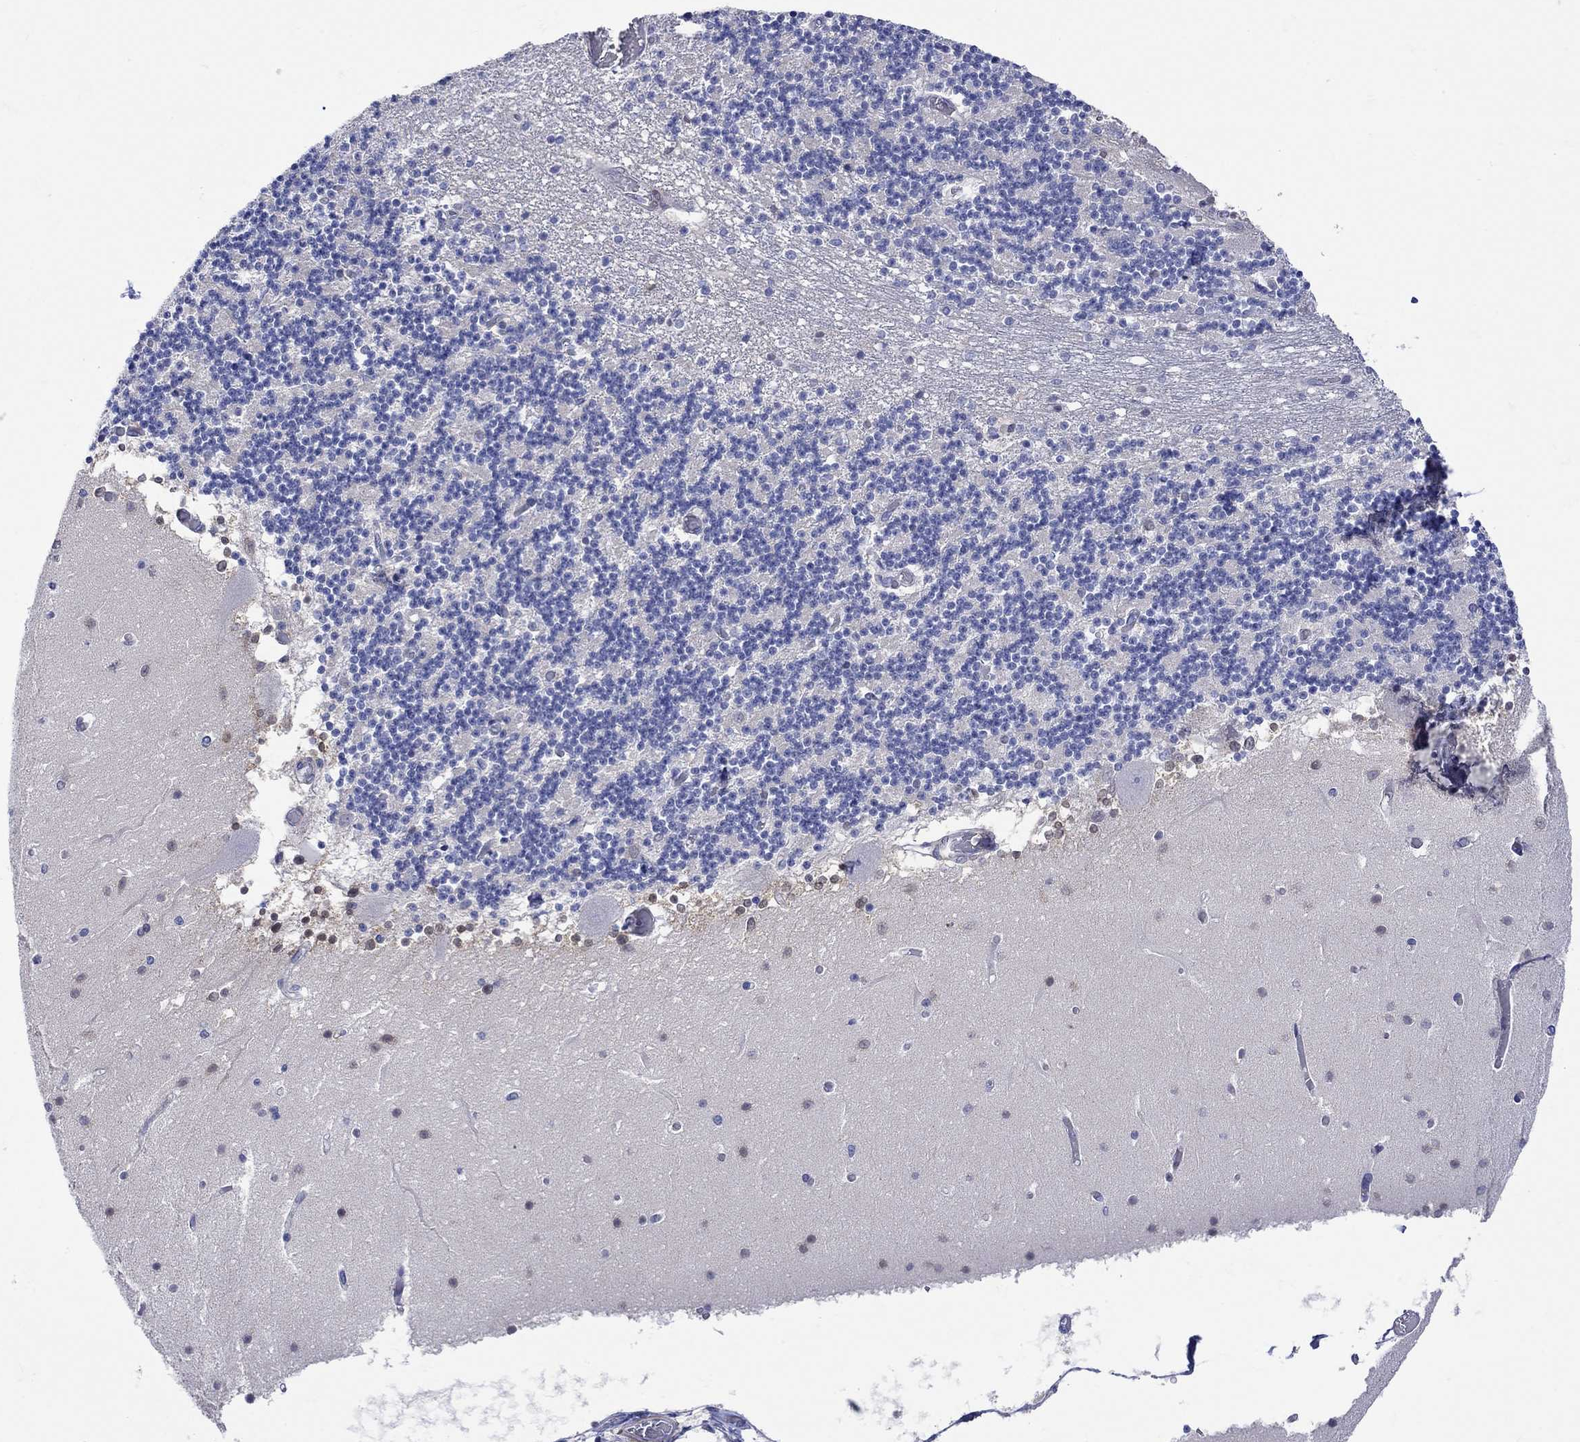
{"staining": {"intensity": "negative", "quantity": "none", "location": "none"}, "tissue": "cerebellum", "cell_type": "Cells in granular layer", "image_type": "normal", "snomed": [{"axis": "morphology", "description": "Normal tissue, NOS"}, {"axis": "topography", "description": "Cerebellum"}], "caption": "This is an immunohistochemistry (IHC) histopathology image of benign cerebellum. There is no expression in cells in granular layer.", "gene": "MSI1", "patient": {"sex": "female", "age": 28}}